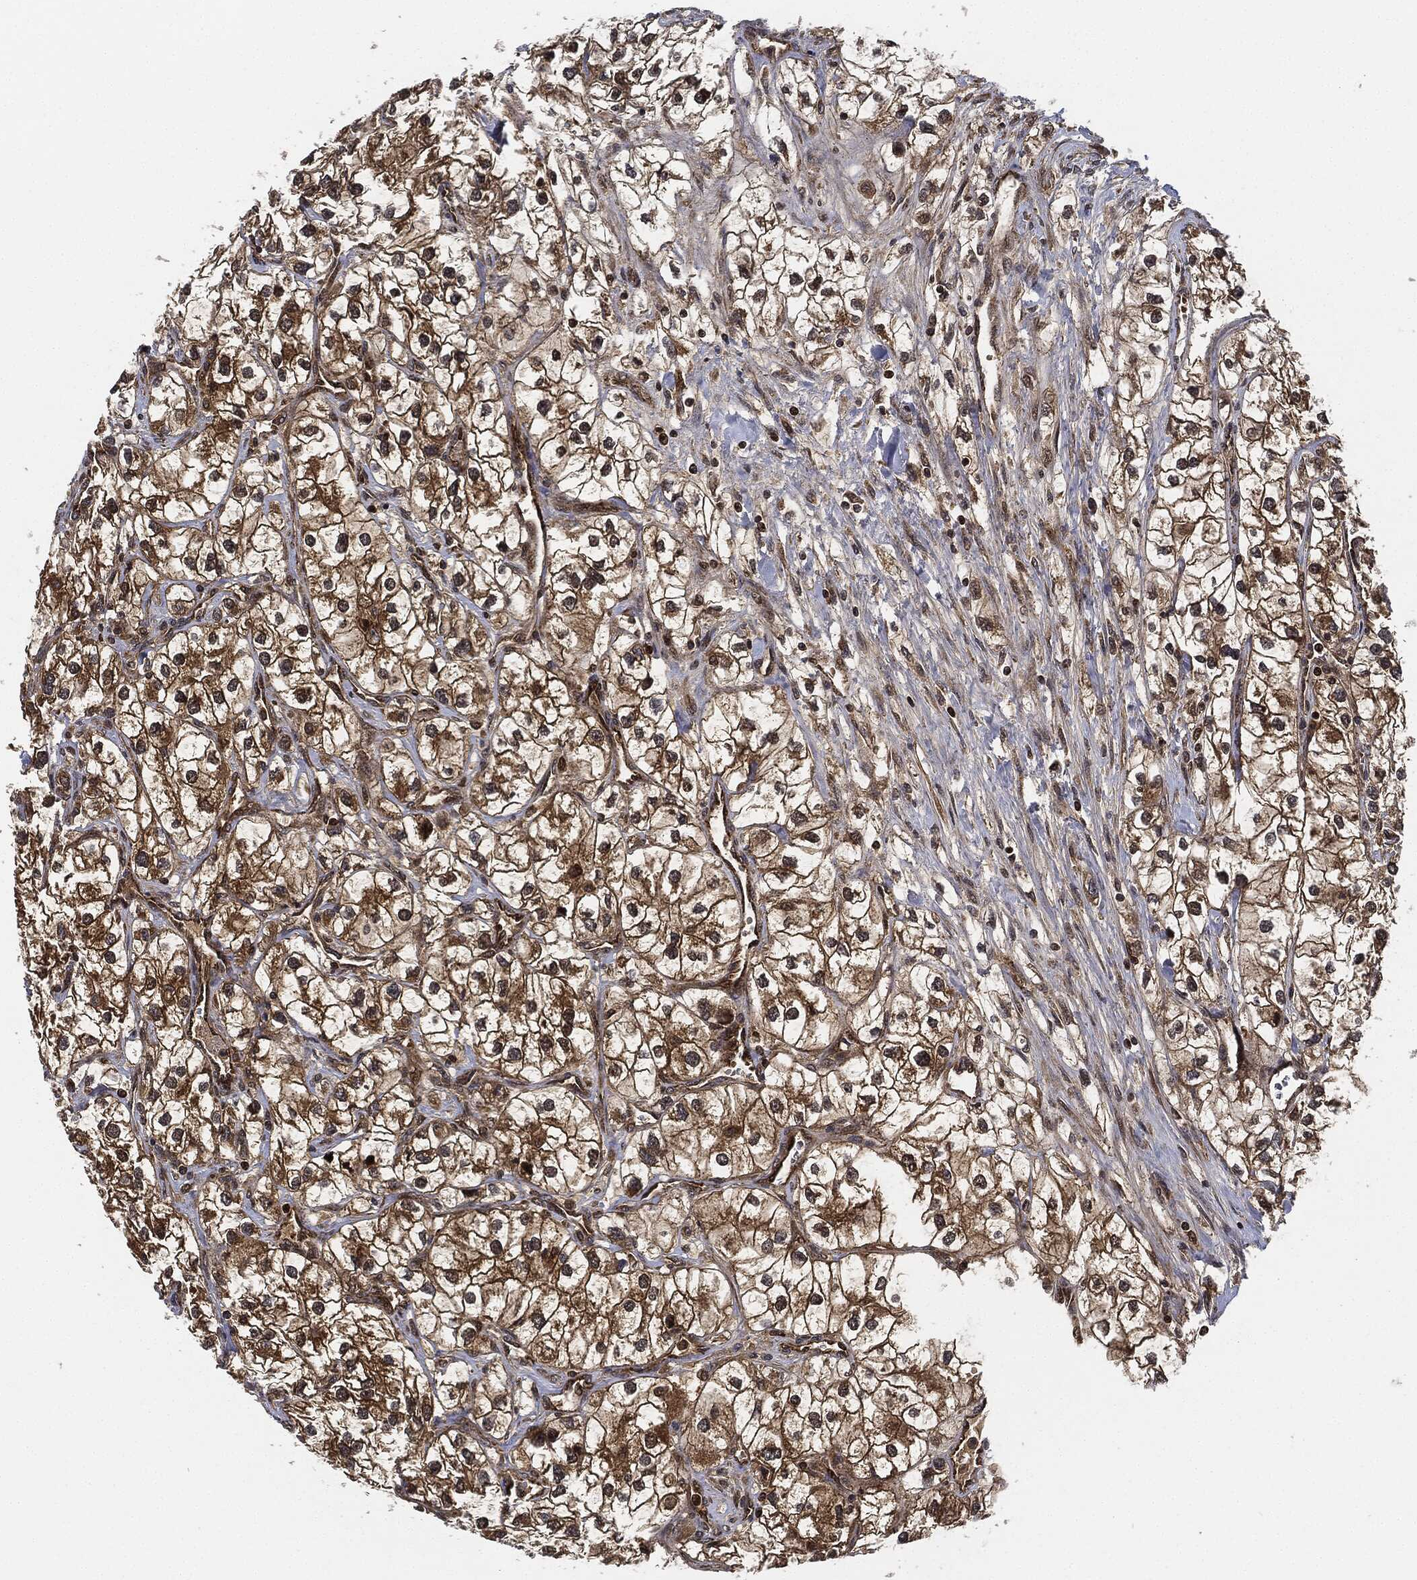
{"staining": {"intensity": "moderate", "quantity": ">75%", "location": "cytoplasmic/membranous"}, "tissue": "renal cancer", "cell_type": "Tumor cells", "image_type": "cancer", "snomed": [{"axis": "morphology", "description": "Adenocarcinoma, NOS"}, {"axis": "topography", "description": "Kidney"}], "caption": "Adenocarcinoma (renal) stained with a brown dye demonstrates moderate cytoplasmic/membranous positive positivity in about >75% of tumor cells.", "gene": "RNASEL", "patient": {"sex": "male", "age": 59}}